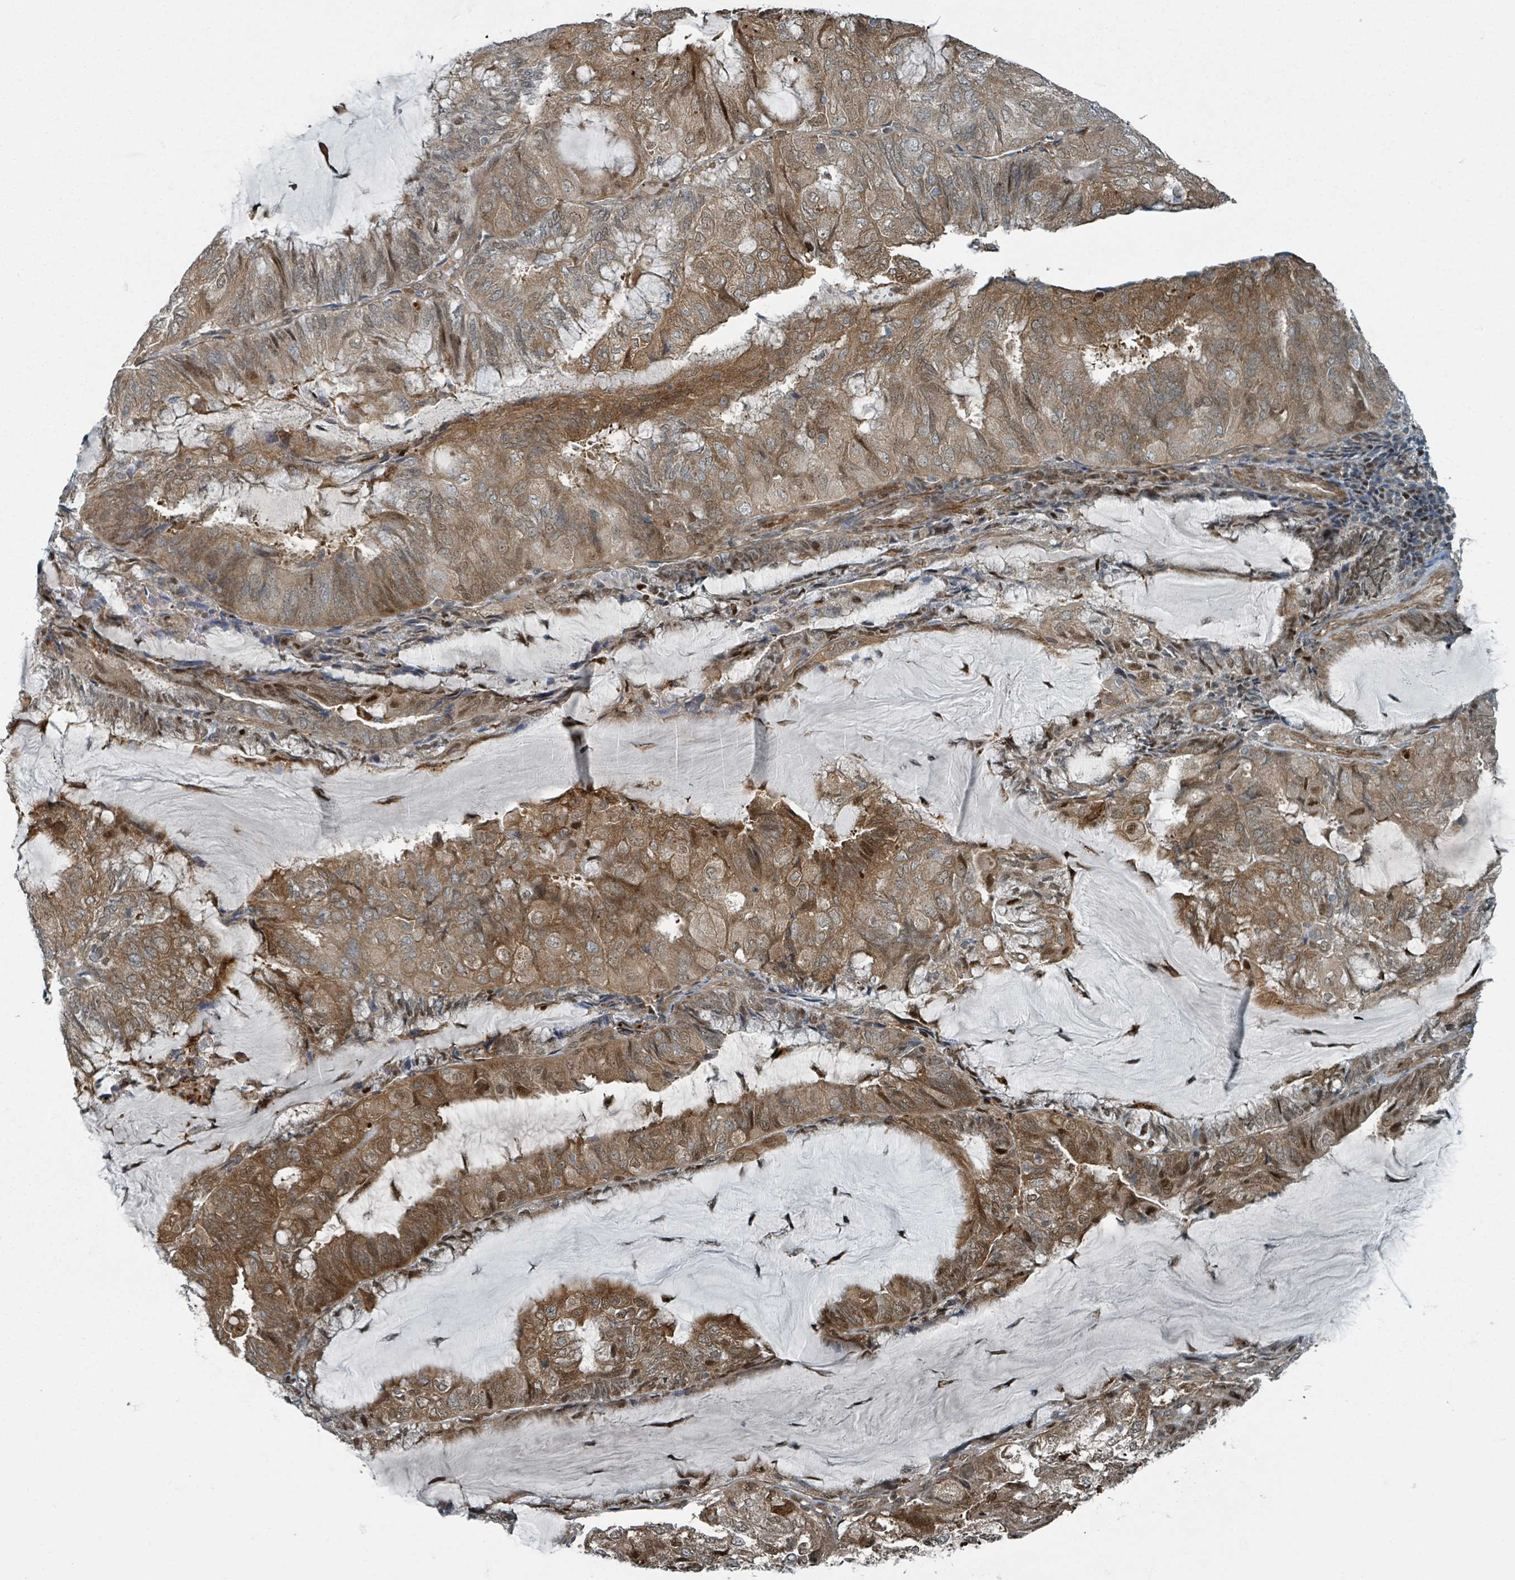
{"staining": {"intensity": "moderate", "quantity": ">75%", "location": "cytoplasmic/membranous,nuclear"}, "tissue": "endometrial cancer", "cell_type": "Tumor cells", "image_type": "cancer", "snomed": [{"axis": "morphology", "description": "Adenocarcinoma, NOS"}, {"axis": "topography", "description": "Endometrium"}], "caption": "High-power microscopy captured an immunohistochemistry photomicrograph of endometrial adenocarcinoma, revealing moderate cytoplasmic/membranous and nuclear expression in approximately >75% of tumor cells. The staining was performed using DAB (3,3'-diaminobenzidine) to visualize the protein expression in brown, while the nuclei were stained in blue with hematoxylin (Magnification: 20x).", "gene": "RHPN2", "patient": {"sex": "female", "age": 81}}